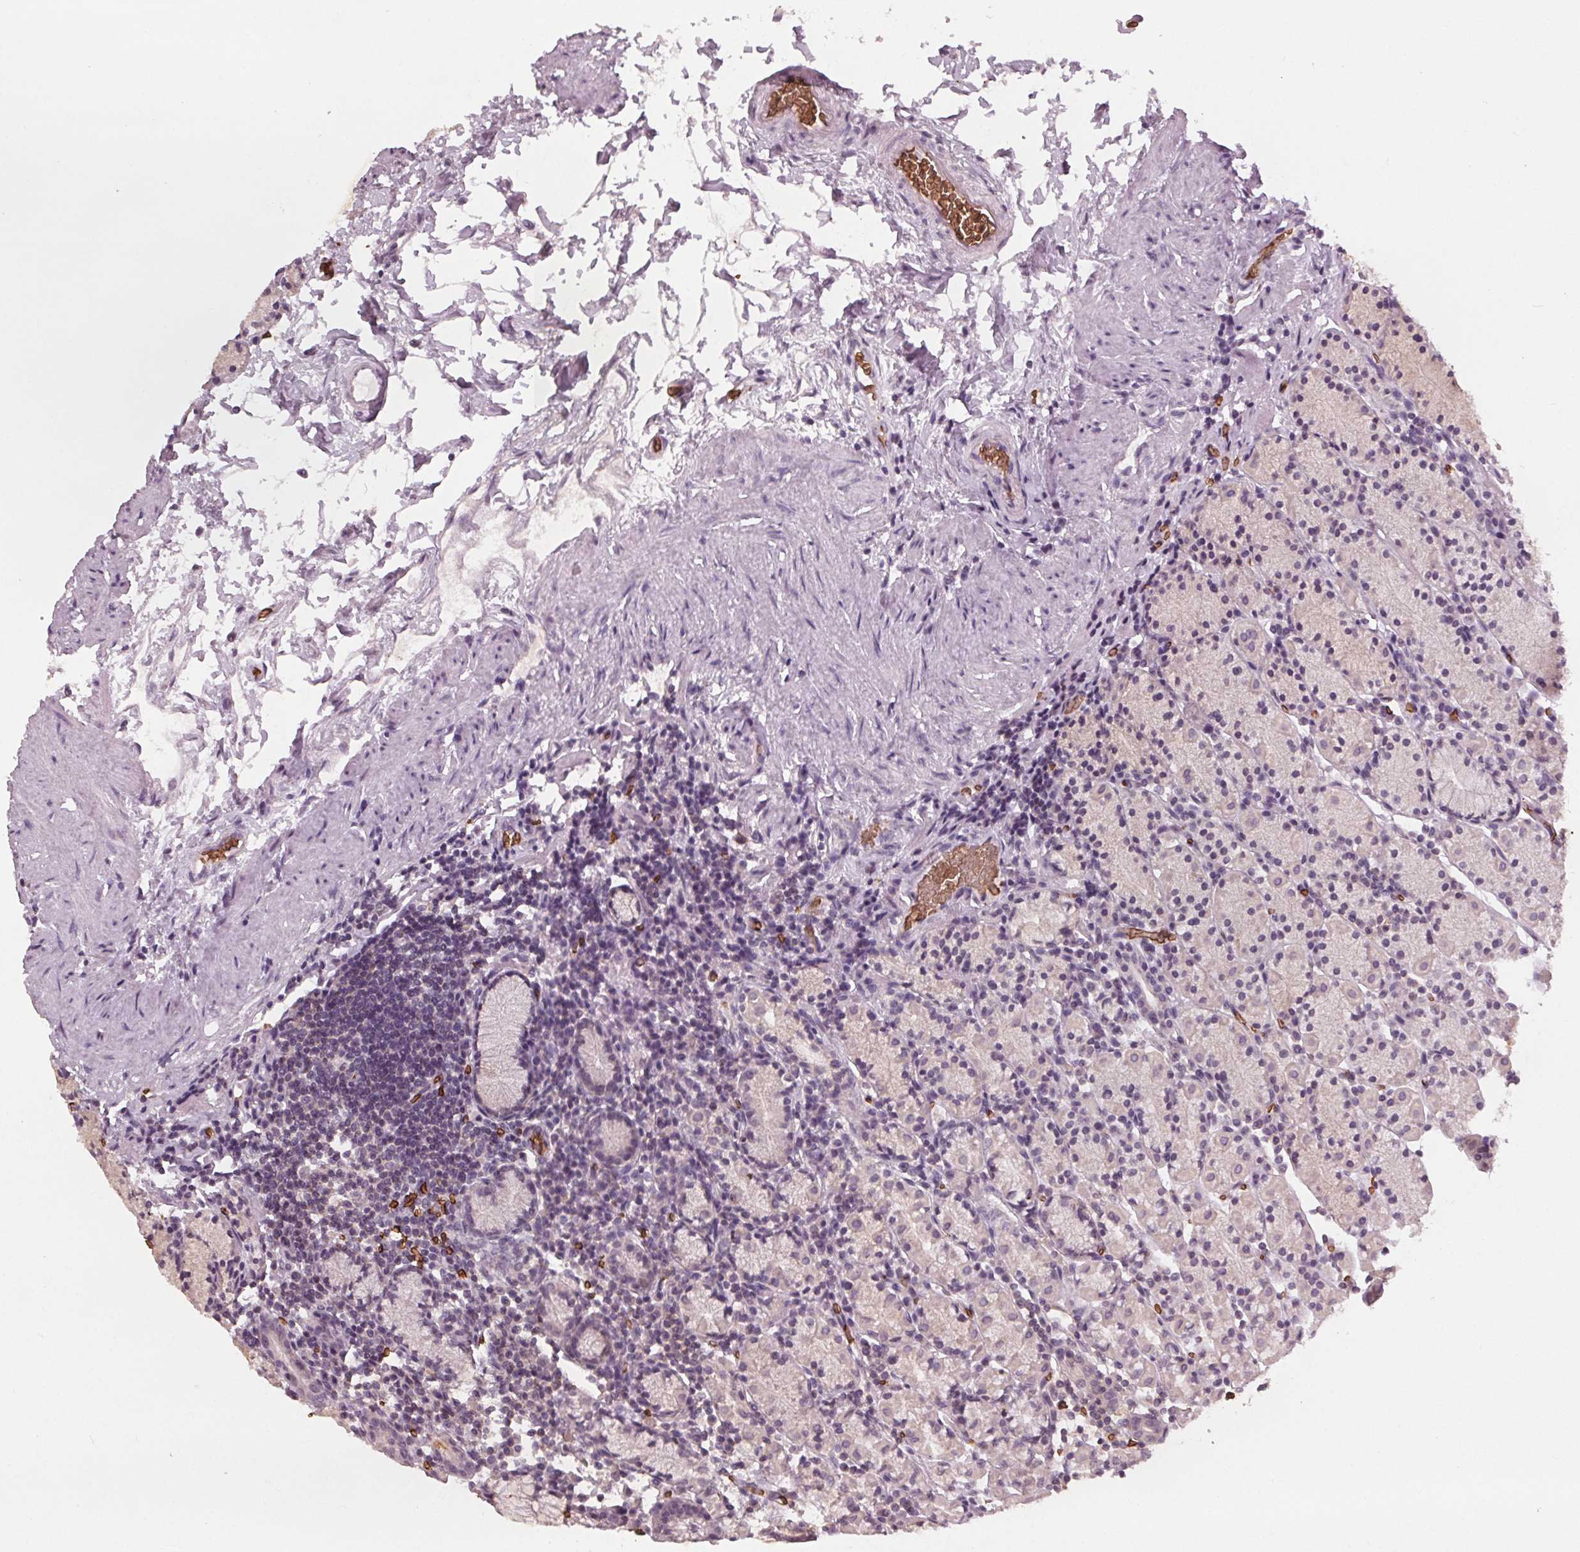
{"staining": {"intensity": "negative", "quantity": "none", "location": "none"}, "tissue": "stomach", "cell_type": "Glandular cells", "image_type": "normal", "snomed": [{"axis": "morphology", "description": "Normal tissue, NOS"}, {"axis": "topography", "description": "Stomach, upper"}, {"axis": "topography", "description": "Stomach"}], "caption": "Immunohistochemical staining of normal stomach exhibits no significant staining in glandular cells.", "gene": "SLC4A1", "patient": {"sex": "male", "age": 62}}